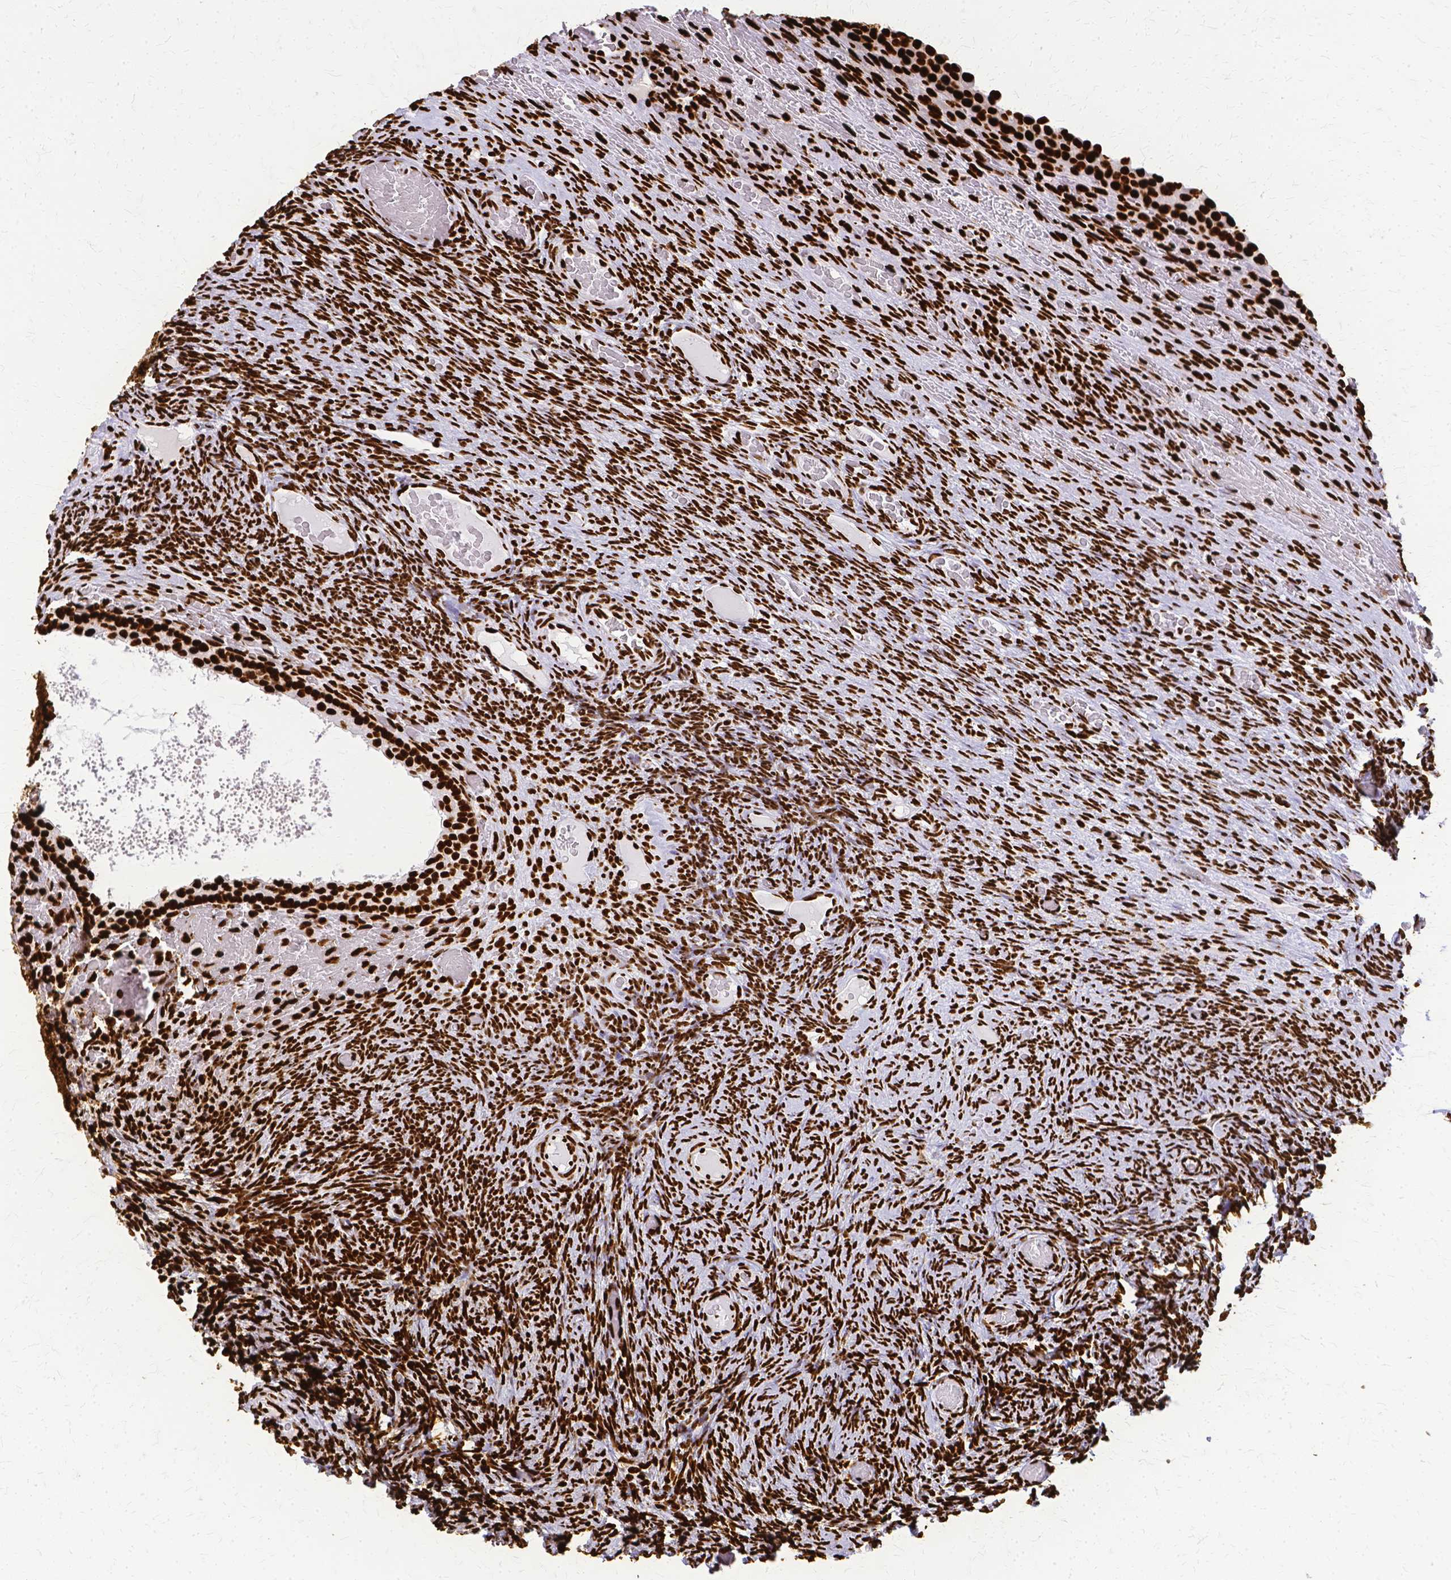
{"staining": {"intensity": "strong", "quantity": ">75%", "location": "nuclear"}, "tissue": "ovary", "cell_type": "Ovarian stroma cells", "image_type": "normal", "snomed": [{"axis": "morphology", "description": "Normal tissue, NOS"}, {"axis": "topography", "description": "Ovary"}], "caption": "Protein staining by immunohistochemistry displays strong nuclear expression in about >75% of ovarian stroma cells in unremarkable ovary.", "gene": "SFPQ", "patient": {"sex": "female", "age": 34}}